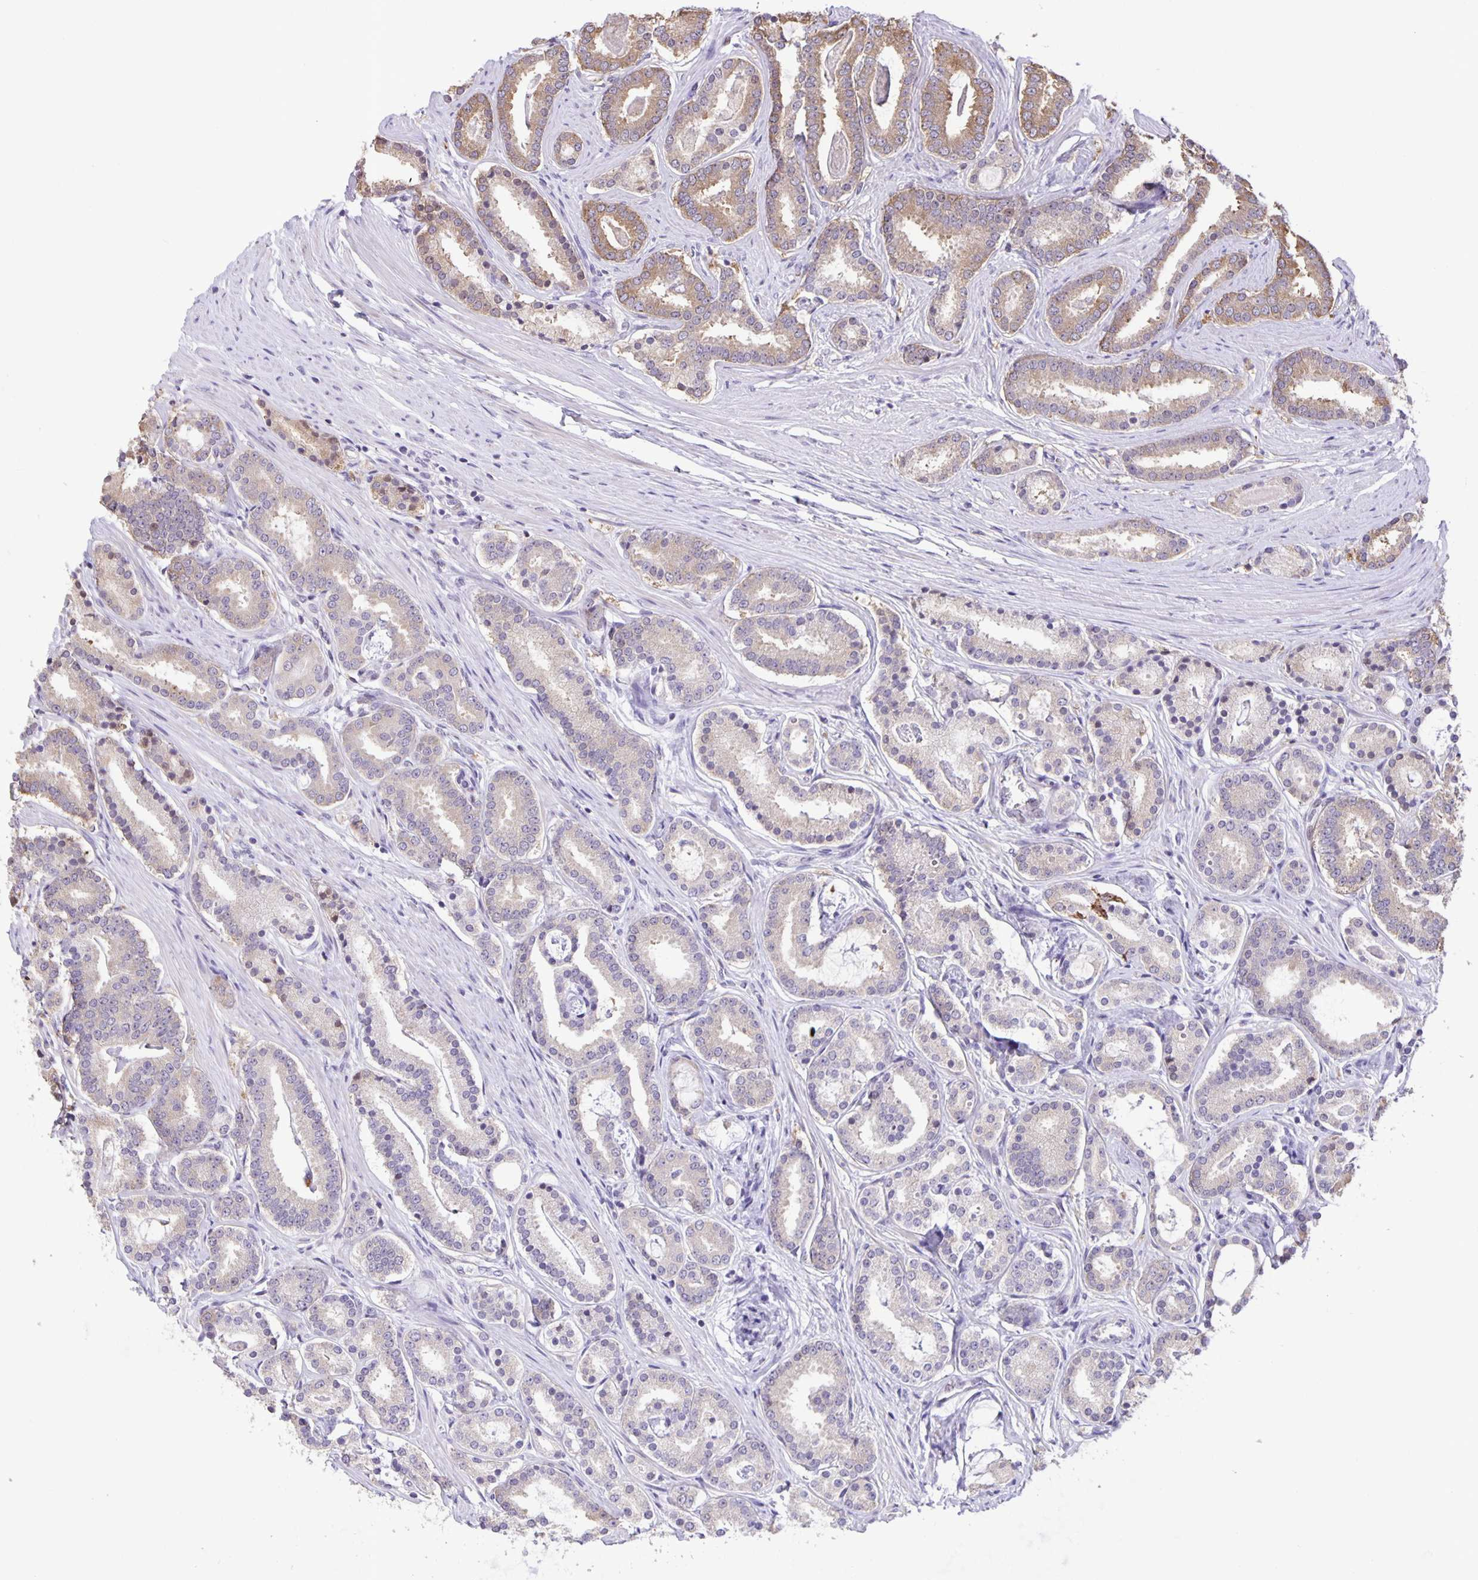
{"staining": {"intensity": "moderate", "quantity": "25%-75%", "location": "cytoplasmic/membranous"}, "tissue": "prostate cancer", "cell_type": "Tumor cells", "image_type": "cancer", "snomed": [{"axis": "morphology", "description": "Adenocarcinoma, High grade"}, {"axis": "topography", "description": "Prostate"}], "caption": "Immunohistochemical staining of prostate high-grade adenocarcinoma demonstrates moderate cytoplasmic/membranous protein positivity in about 25%-75% of tumor cells.", "gene": "MAPK12", "patient": {"sex": "male", "age": 63}}